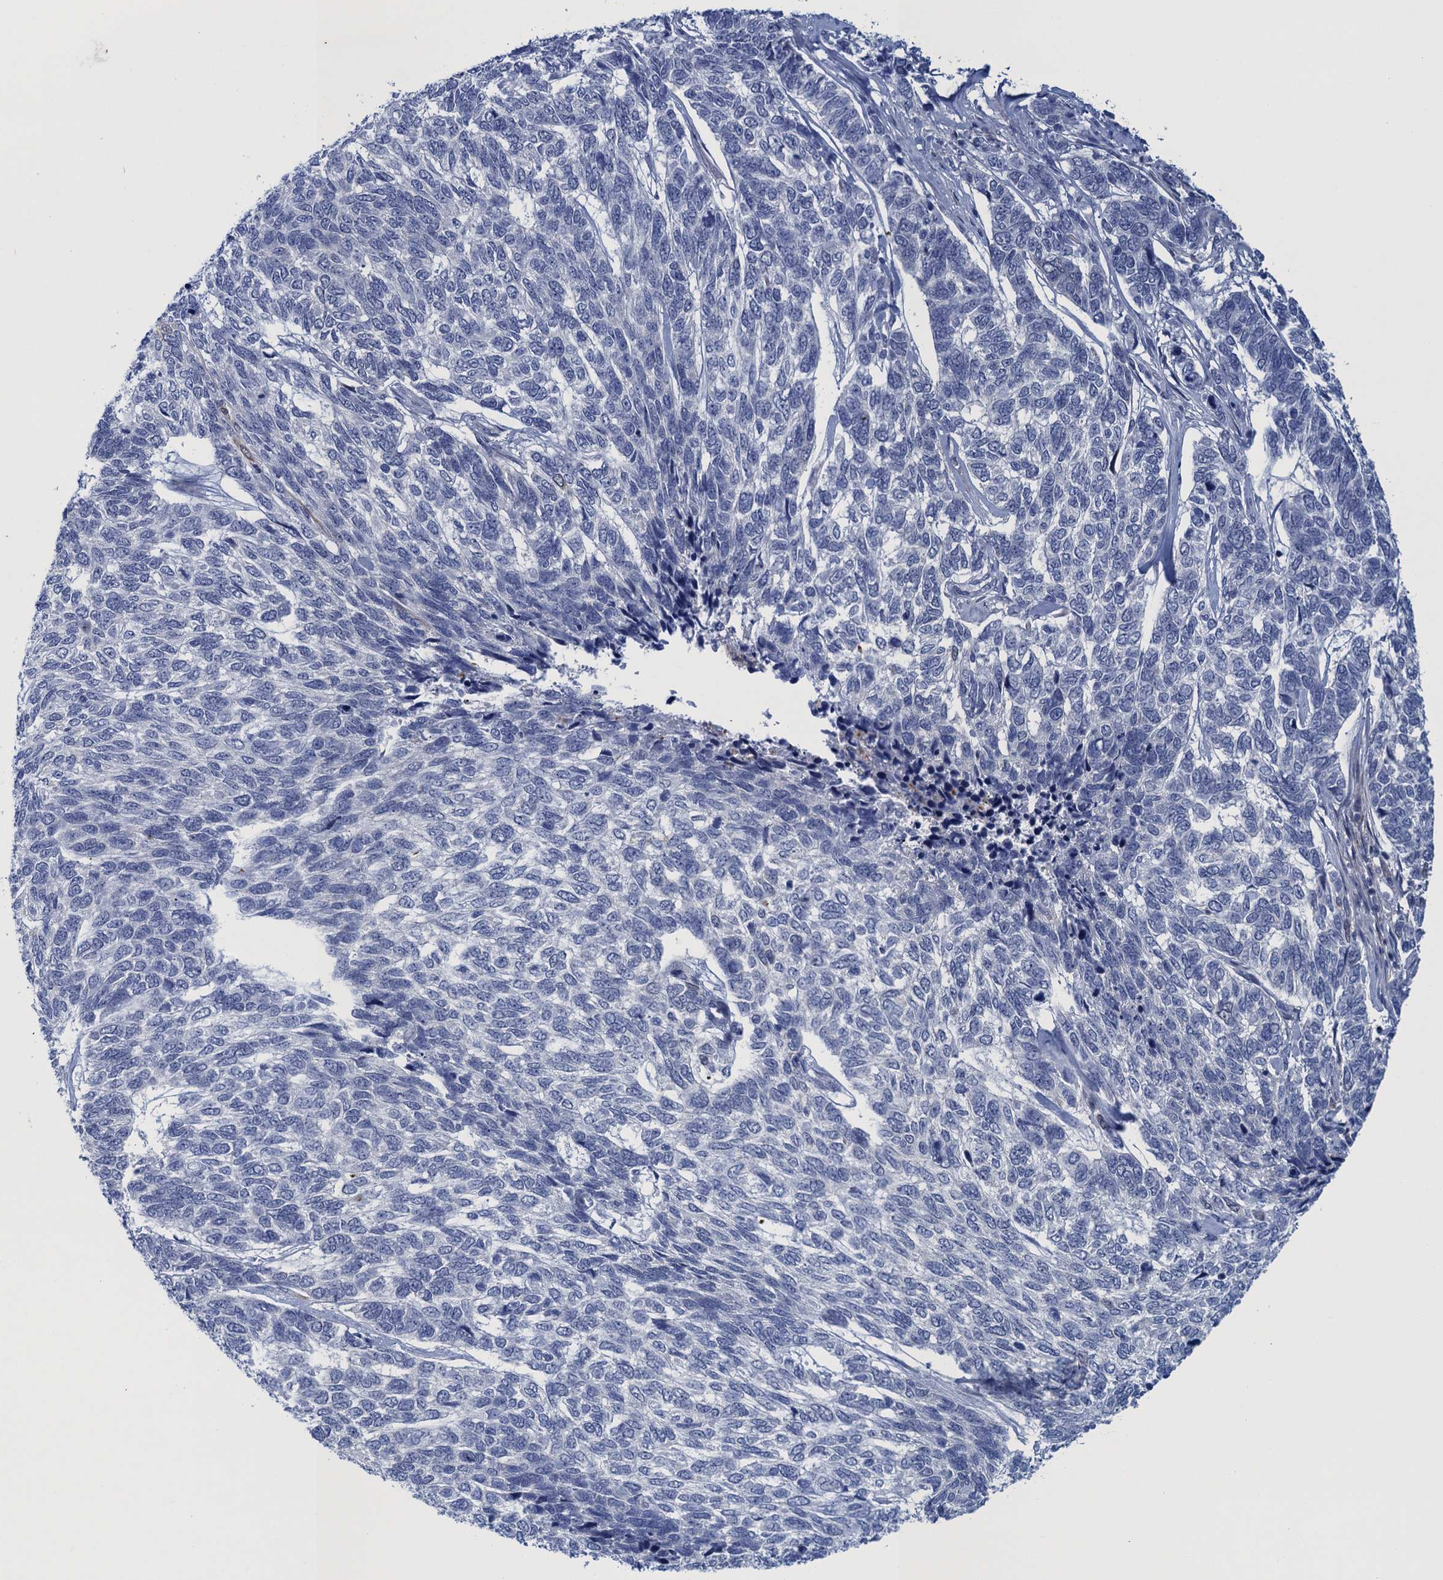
{"staining": {"intensity": "negative", "quantity": "none", "location": "none"}, "tissue": "skin cancer", "cell_type": "Tumor cells", "image_type": "cancer", "snomed": [{"axis": "morphology", "description": "Basal cell carcinoma"}, {"axis": "topography", "description": "Skin"}], "caption": "Tumor cells show no significant expression in skin cancer.", "gene": "SCEL", "patient": {"sex": "female", "age": 65}}